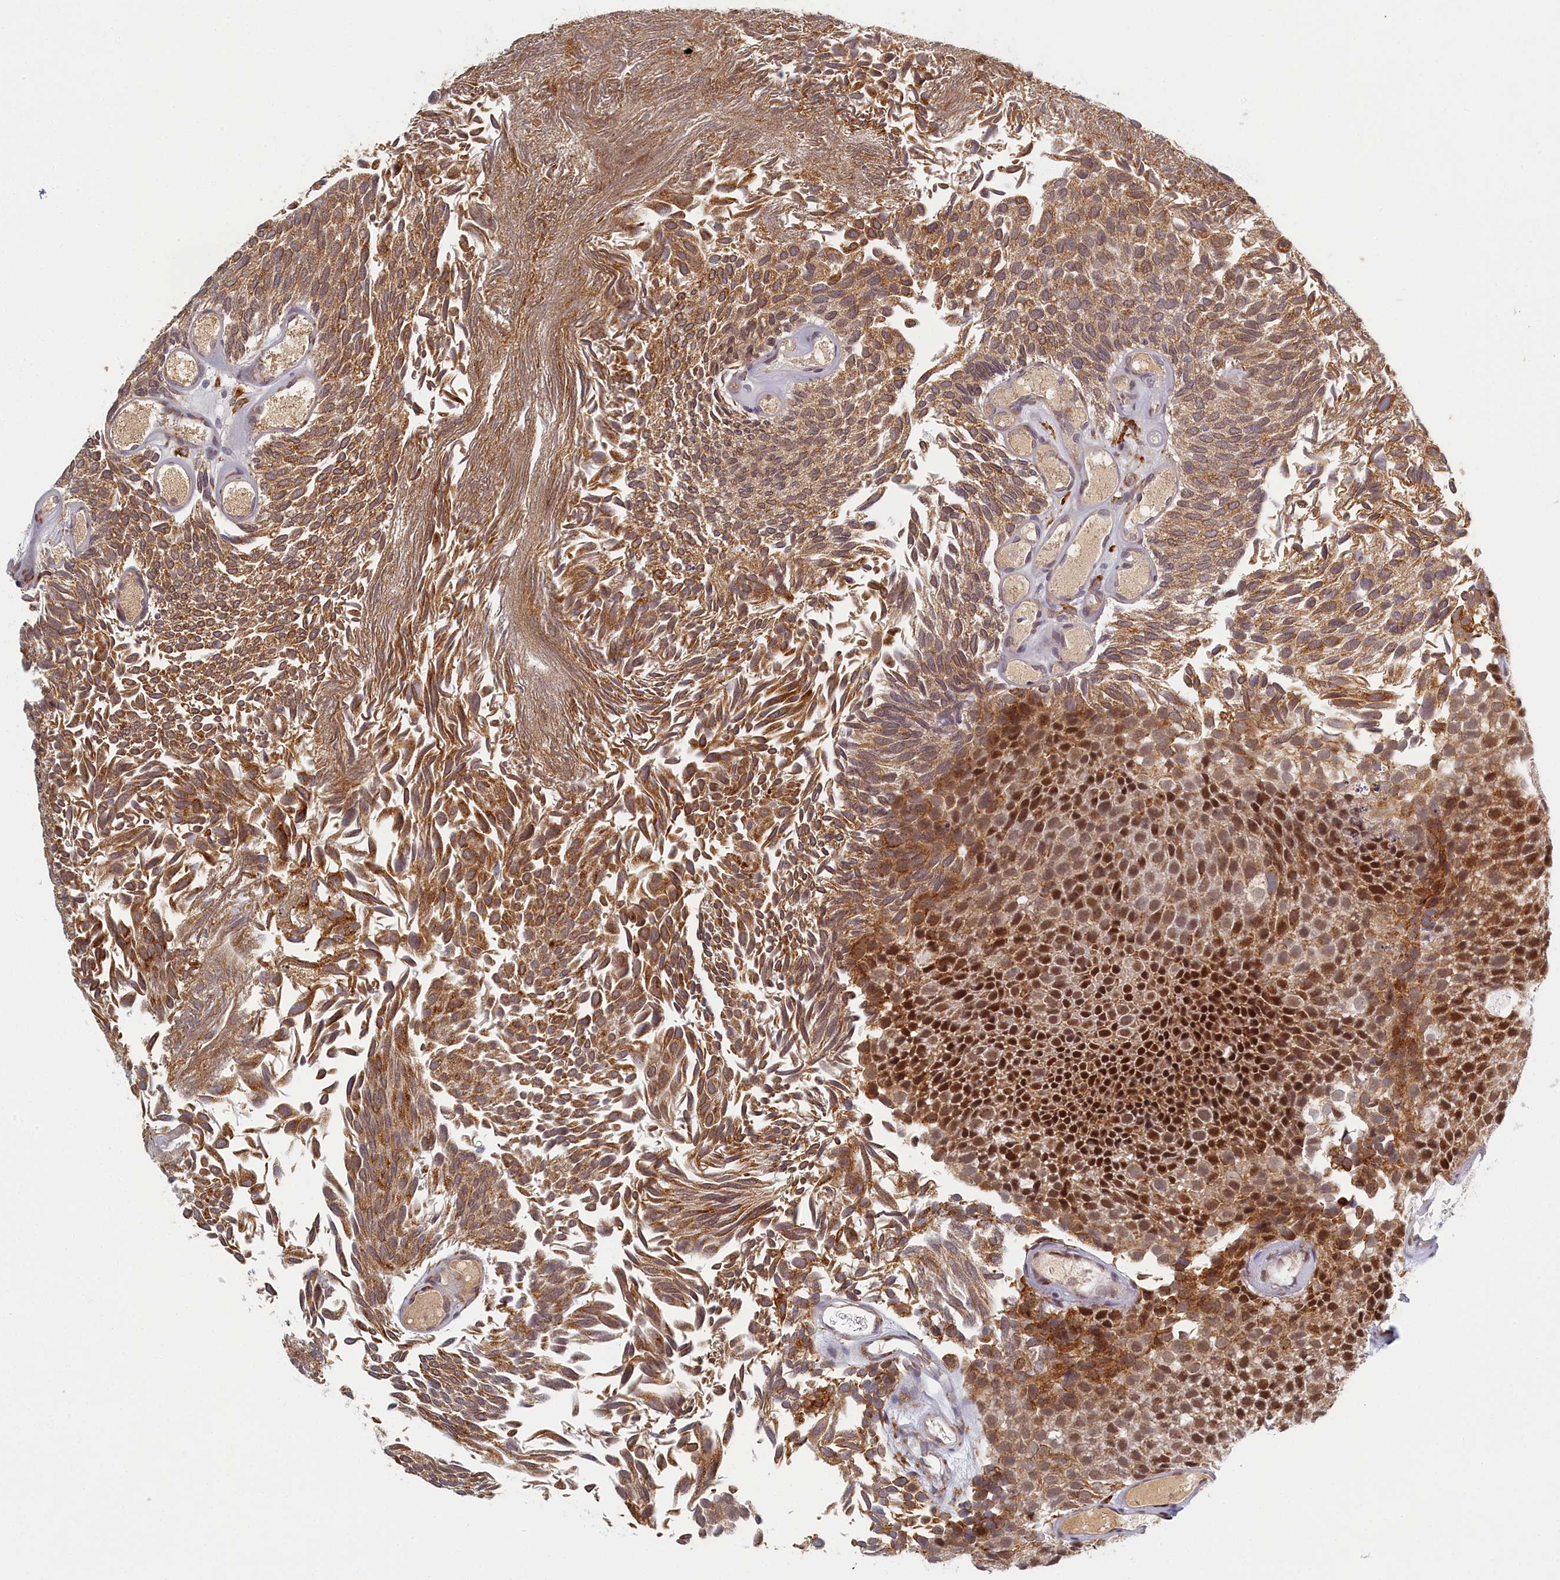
{"staining": {"intensity": "strong", "quantity": "25%-75%", "location": "cytoplasmic/membranous,nuclear"}, "tissue": "urothelial cancer", "cell_type": "Tumor cells", "image_type": "cancer", "snomed": [{"axis": "morphology", "description": "Urothelial carcinoma, Low grade"}, {"axis": "topography", "description": "Urinary bladder"}], "caption": "Protein expression by IHC exhibits strong cytoplasmic/membranous and nuclear positivity in approximately 25%-75% of tumor cells in urothelial carcinoma (low-grade).", "gene": "DNAJC17", "patient": {"sex": "male", "age": 89}}